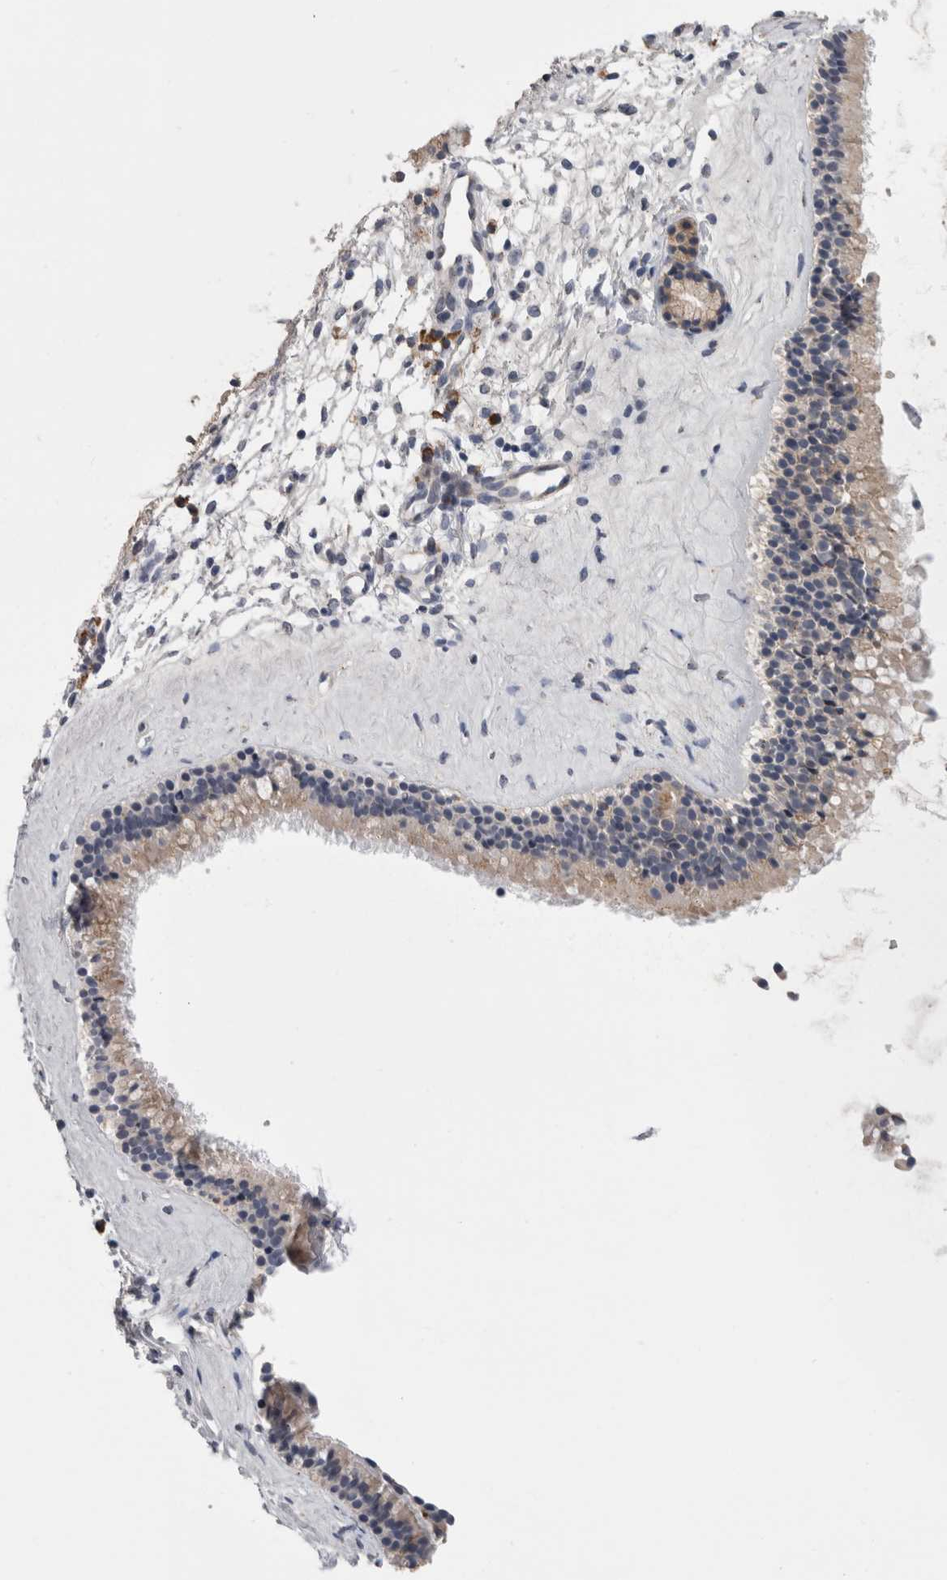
{"staining": {"intensity": "weak", "quantity": "25%-75%", "location": "cytoplasmic/membranous"}, "tissue": "nasopharynx", "cell_type": "Respiratory epithelial cells", "image_type": "normal", "snomed": [{"axis": "morphology", "description": "Normal tissue, NOS"}, {"axis": "topography", "description": "Nasopharynx"}], "caption": "Weak cytoplasmic/membranous protein positivity is seen in approximately 25%-75% of respiratory epithelial cells in nasopharynx. The protein is stained brown, and the nuclei are stained in blue (DAB IHC with brightfield microscopy, high magnification).", "gene": "ZNF341", "patient": {"sex": "female", "age": 42}}